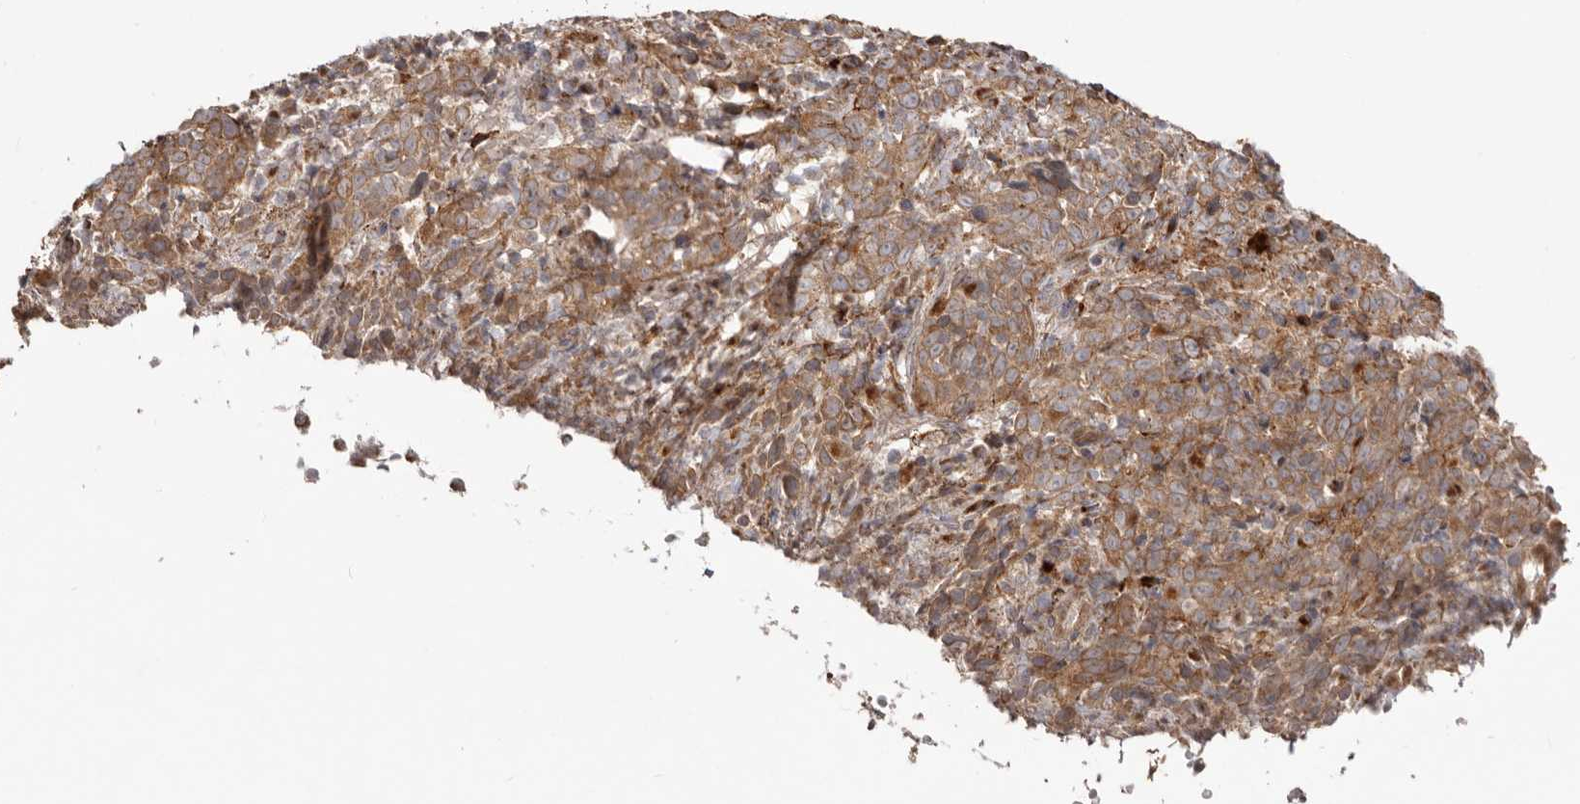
{"staining": {"intensity": "moderate", "quantity": ">75%", "location": "cytoplasmic/membranous"}, "tissue": "cervical cancer", "cell_type": "Tumor cells", "image_type": "cancer", "snomed": [{"axis": "morphology", "description": "Squamous cell carcinoma, NOS"}, {"axis": "topography", "description": "Cervix"}], "caption": "Human cervical cancer stained with a protein marker exhibits moderate staining in tumor cells.", "gene": "NUP43", "patient": {"sex": "female", "age": 46}}